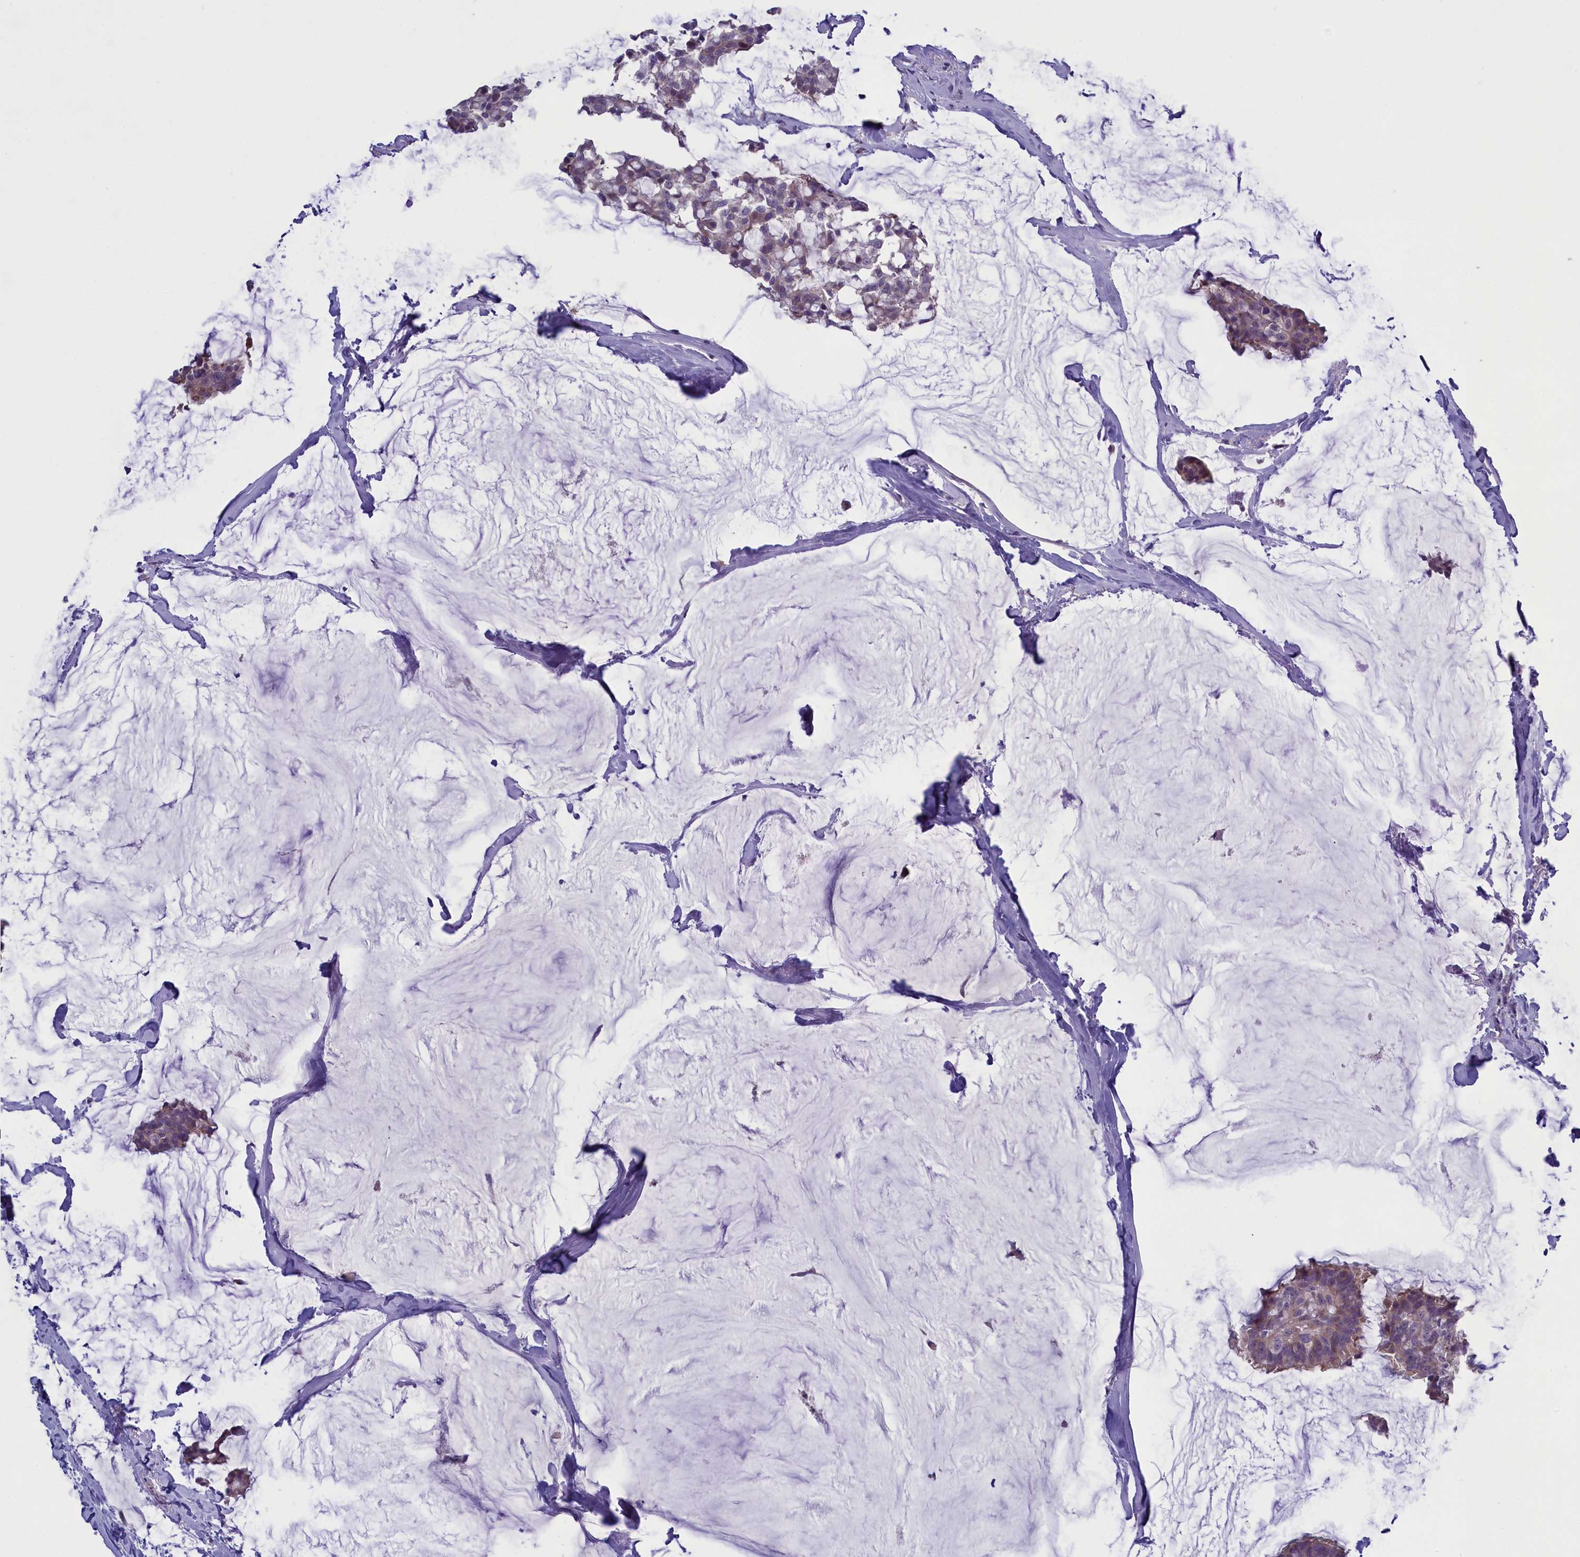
{"staining": {"intensity": "weak", "quantity": "25%-75%", "location": "cytoplasmic/membranous"}, "tissue": "breast cancer", "cell_type": "Tumor cells", "image_type": "cancer", "snomed": [{"axis": "morphology", "description": "Duct carcinoma"}, {"axis": "topography", "description": "Breast"}], "caption": "Protein positivity by immunohistochemistry reveals weak cytoplasmic/membranous expression in approximately 25%-75% of tumor cells in breast cancer (infiltrating ductal carcinoma).", "gene": "ENPP6", "patient": {"sex": "female", "age": 93}}